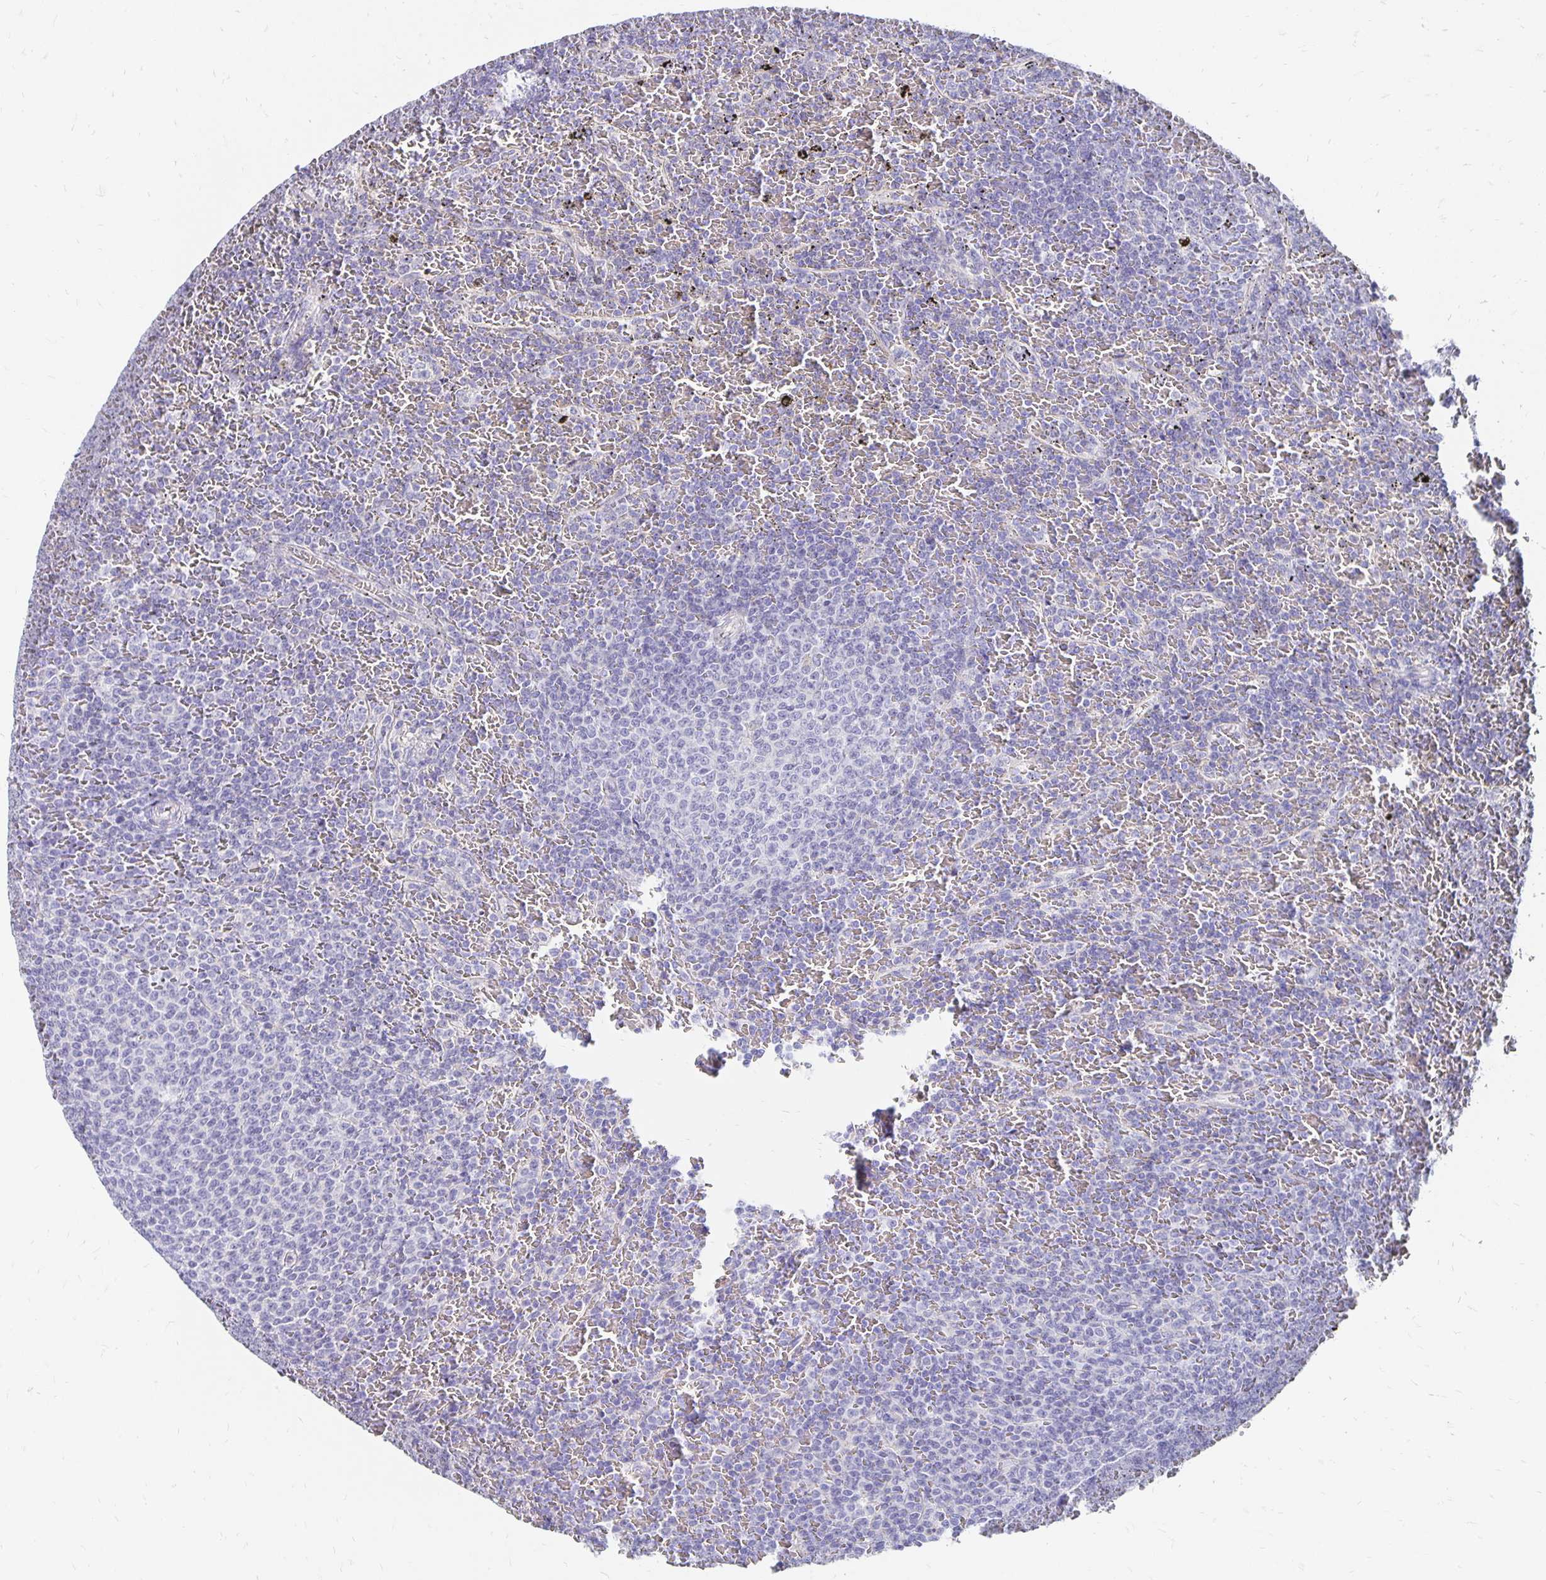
{"staining": {"intensity": "negative", "quantity": "none", "location": "none"}, "tissue": "lymphoma", "cell_type": "Tumor cells", "image_type": "cancer", "snomed": [{"axis": "morphology", "description": "Malignant lymphoma, non-Hodgkin's type, Low grade"}, {"axis": "topography", "description": "Spleen"}], "caption": "Immunohistochemistry (IHC) of human lymphoma demonstrates no expression in tumor cells. (DAB (3,3'-diaminobenzidine) immunohistochemistry (IHC), high magnification).", "gene": "APOB", "patient": {"sex": "female", "age": 77}}